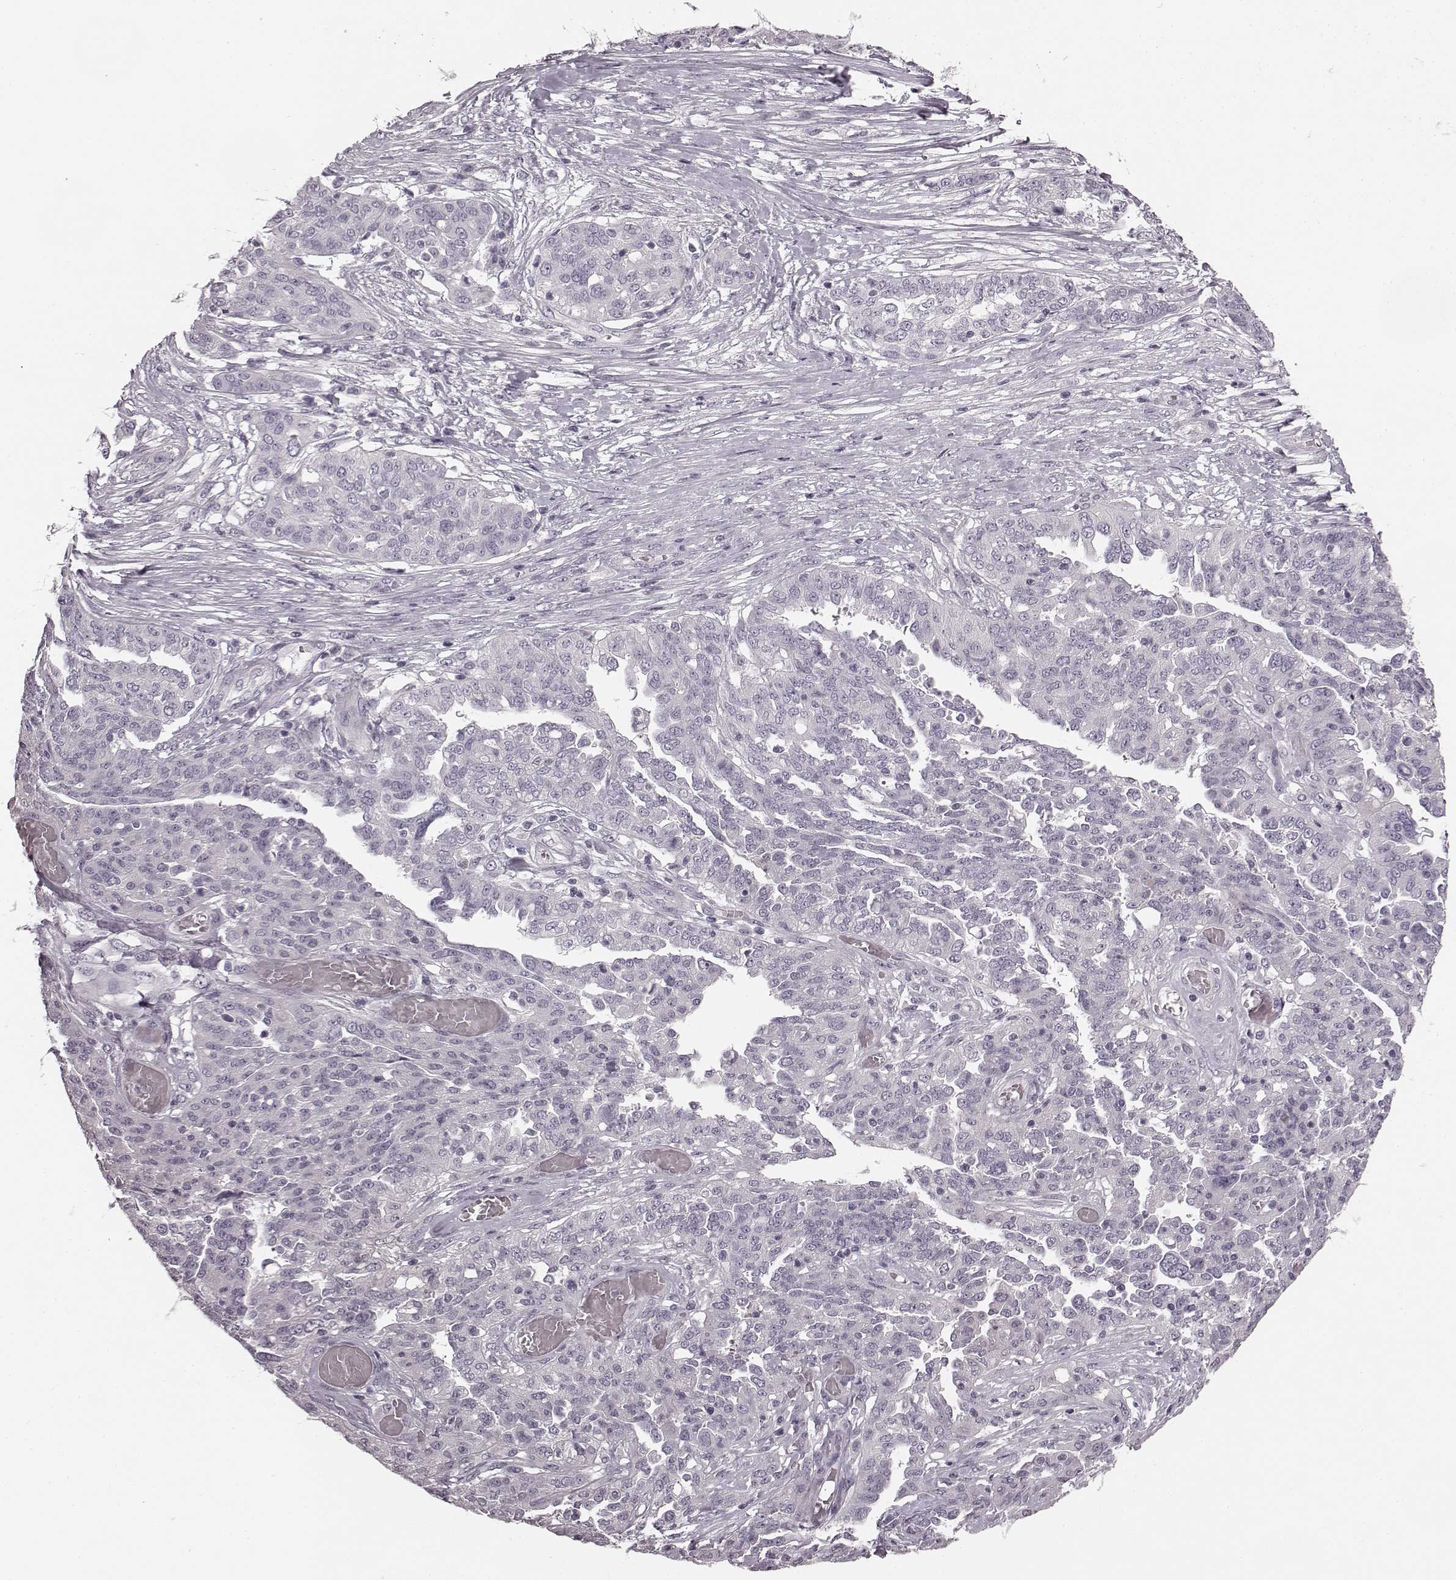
{"staining": {"intensity": "negative", "quantity": "none", "location": "none"}, "tissue": "ovarian cancer", "cell_type": "Tumor cells", "image_type": "cancer", "snomed": [{"axis": "morphology", "description": "Cystadenocarcinoma, serous, NOS"}, {"axis": "topography", "description": "Ovary"}], "caption": "The histopathology image displays no staining of tumor cells in serous cystadenocarcinoma (ovarian).", "gene": "RIT2", "patient": {"sex": "female", "age": 67}}